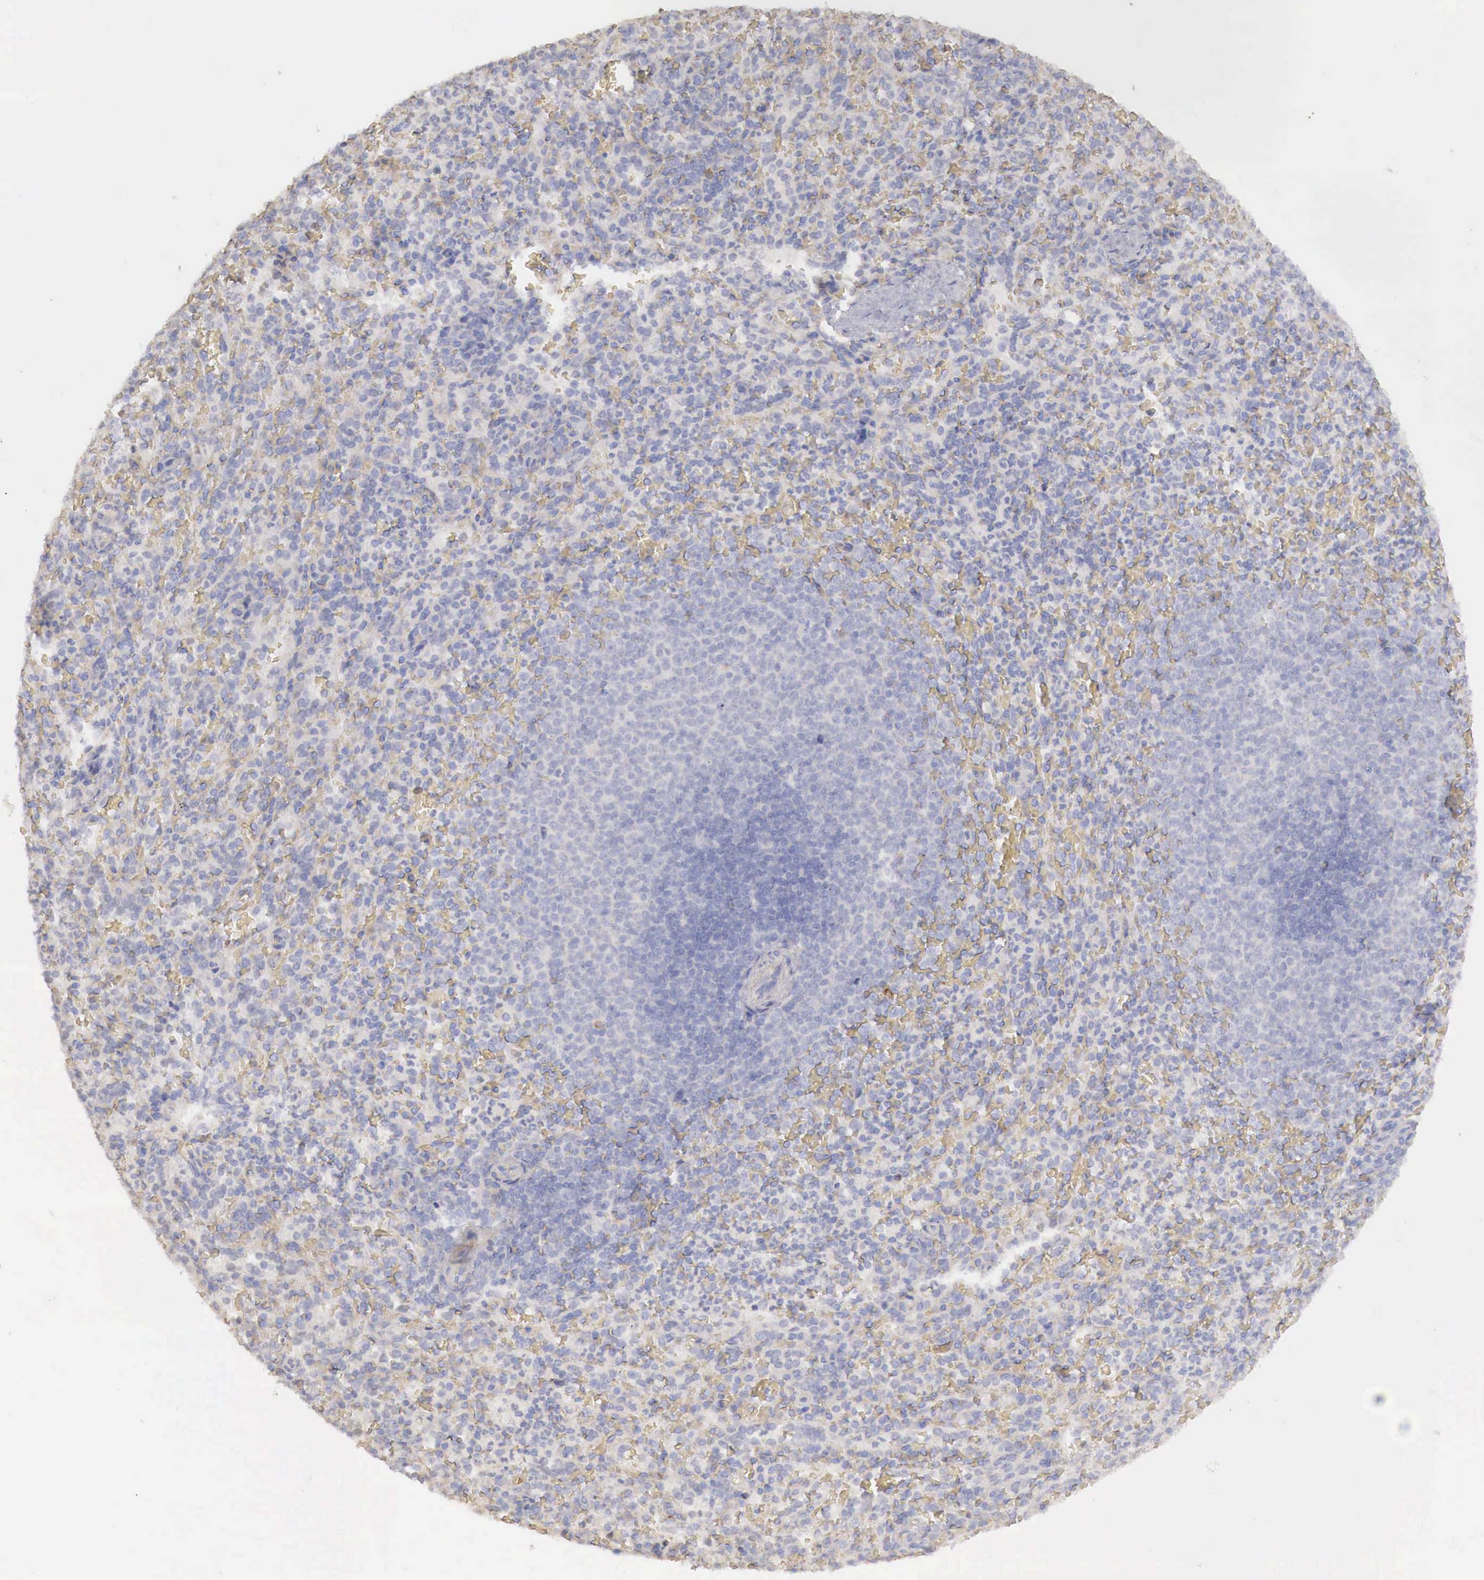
{"staining": {"intensity": "negative", "quantity": "none", "location": "none"}, "tissue": "spleen", "cell_type": "Cells in red pulp", "image_type": "normal", "snomed": [{"axis": "morphology", "description": "Normal tissue, NOS"}, {"axis": "topography", "description": "Spleen"}], "caption": "This is an IHC micrograph of benign human spleen. There is no staining in cells in red pulp.", "gene": "KLHDC7B", "patient": {"sex": "female", "age": 21}}